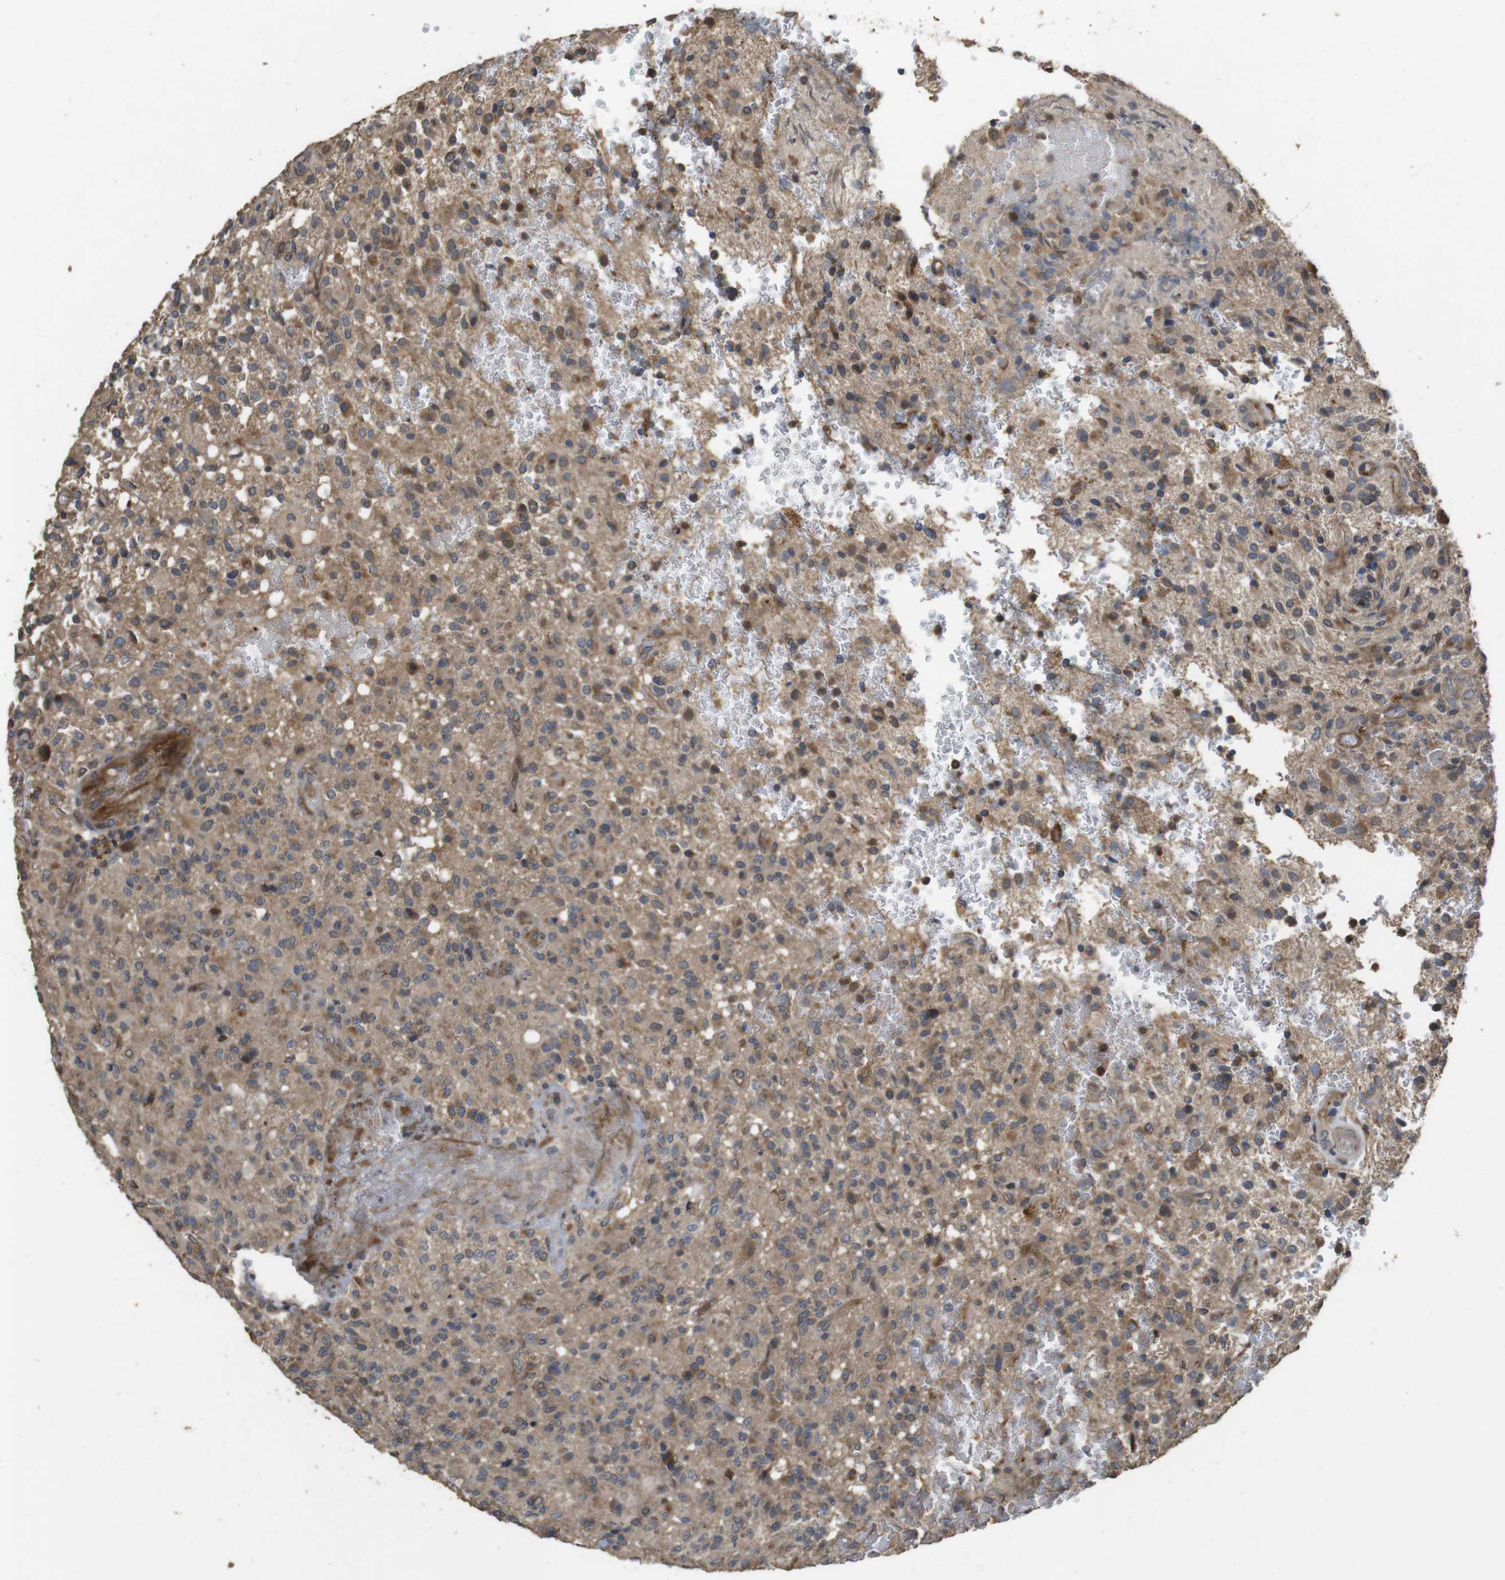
{"staining": {"intensity": "moderate", "quantity": "25%-75%", "location": "cytoplasmic/membranous,nuclear"}, "tissue": "glioma", "cell_type": "Tumor cells", "image_type": "cancer", "snomed": [{"axis": "morphology", "description": "Glioma, malignant, High grade"}, {"axis": "topography", "description": "Brain"}], "caption": "Approximately 25%-75% of tumor cells in glioma demonstrate moderate cytoplasmic/membranous and nuclear protein staining as visualized by brown immunohistochemical staining.", "gene": "PCDHB10", "patient": {"sex": "male", "age": 71}}